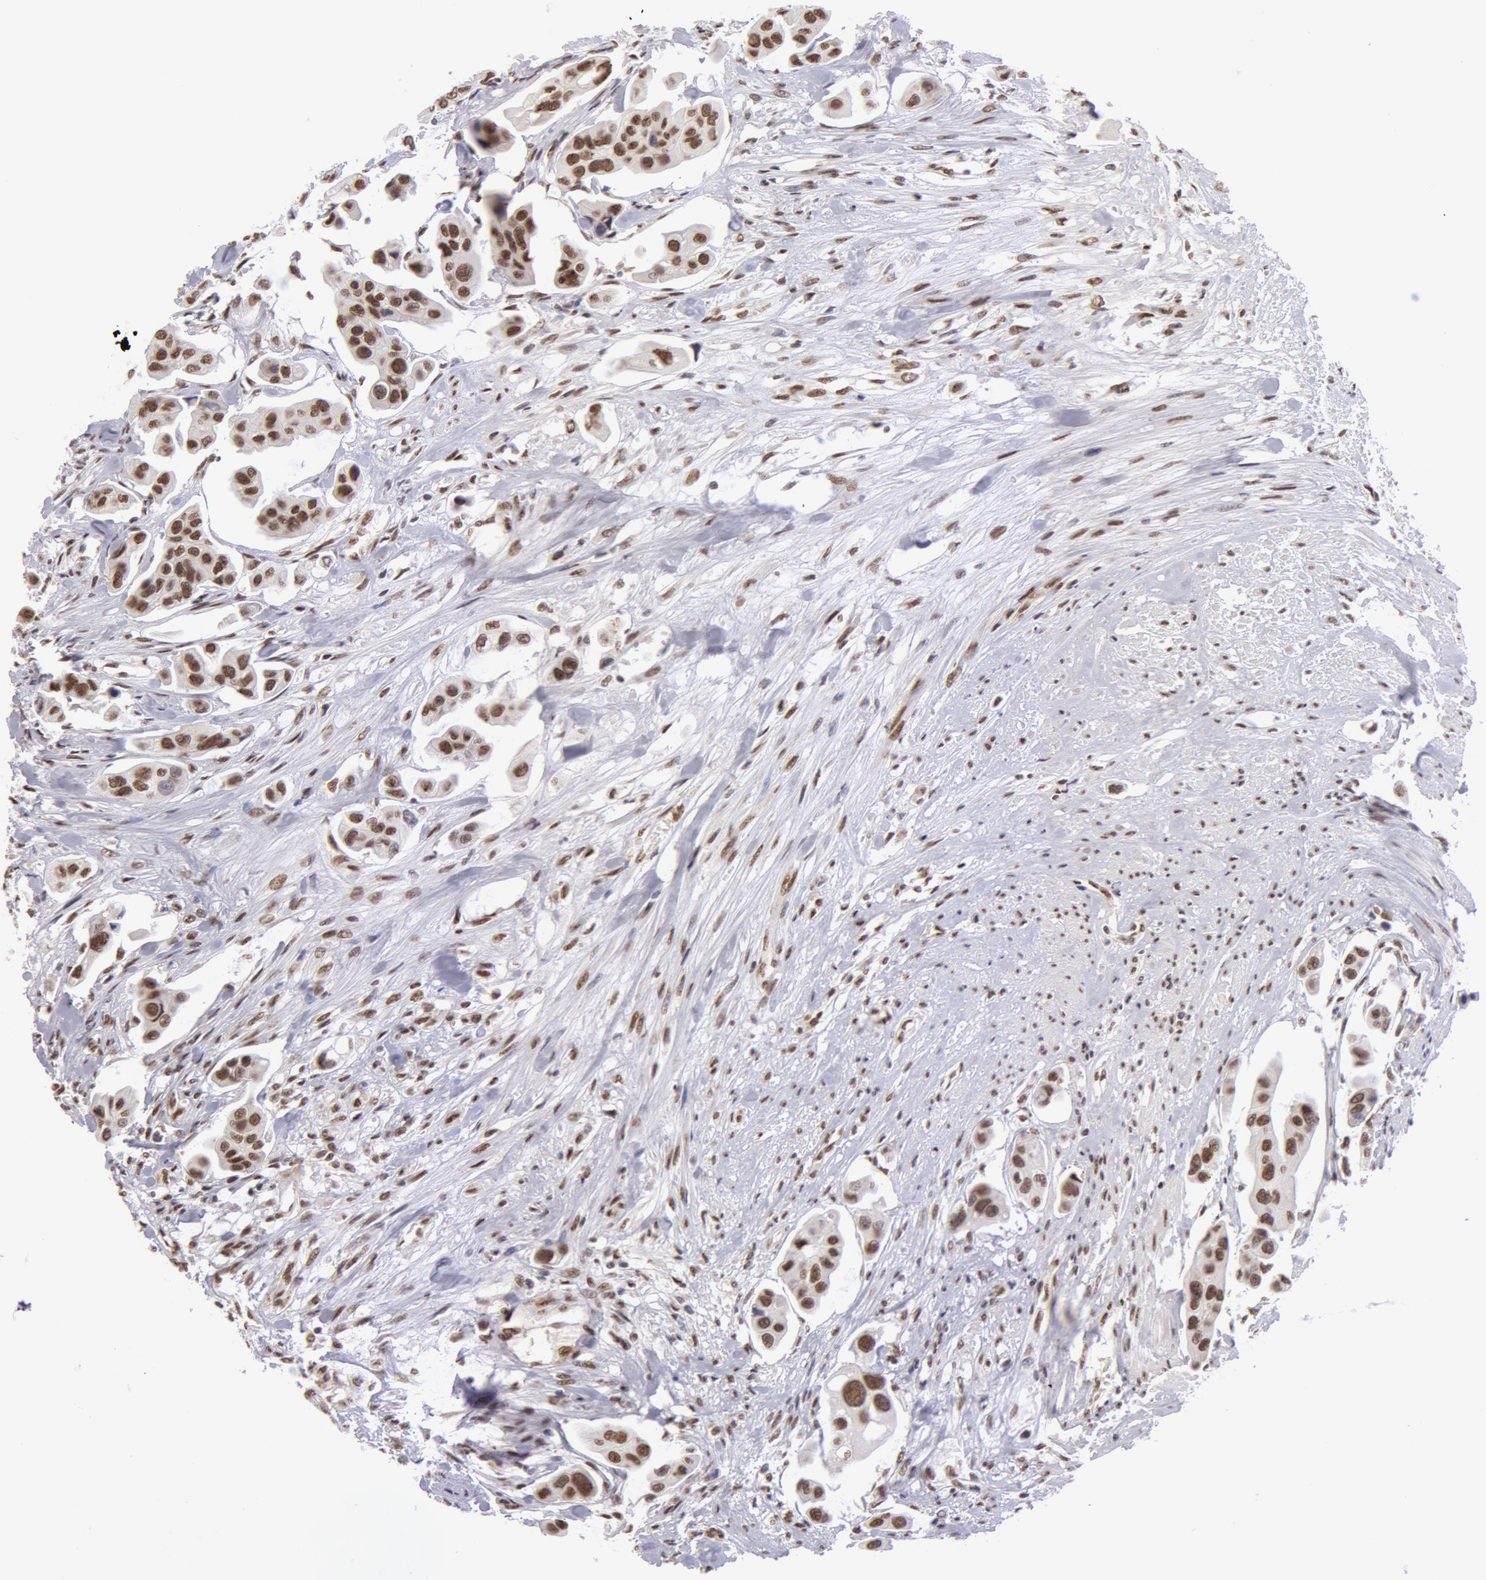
{"staining": {"intensity": "moderate", "quantity": "25%-75%", "location": "nuclear"}, "tissue": "urothelial cancer", "cell_type": "Tumor cells", "image_type": "cancer", "snomed": [{"axis": "morphology", "description": "Adenocarcinoma, NOS"}, {"axis": "topography", "description": "Urinary bladder"}], "caption": "Brown immunohistochemical staining in adenocarcinoma reveals moderate nuclear expression in approximately 25%-75% of tumor cells. (brown staining indicates protein expression, while blue staining denotes nuclei).", "gene": "VRTN", "patient": {"sex": "male", "age": 61}}